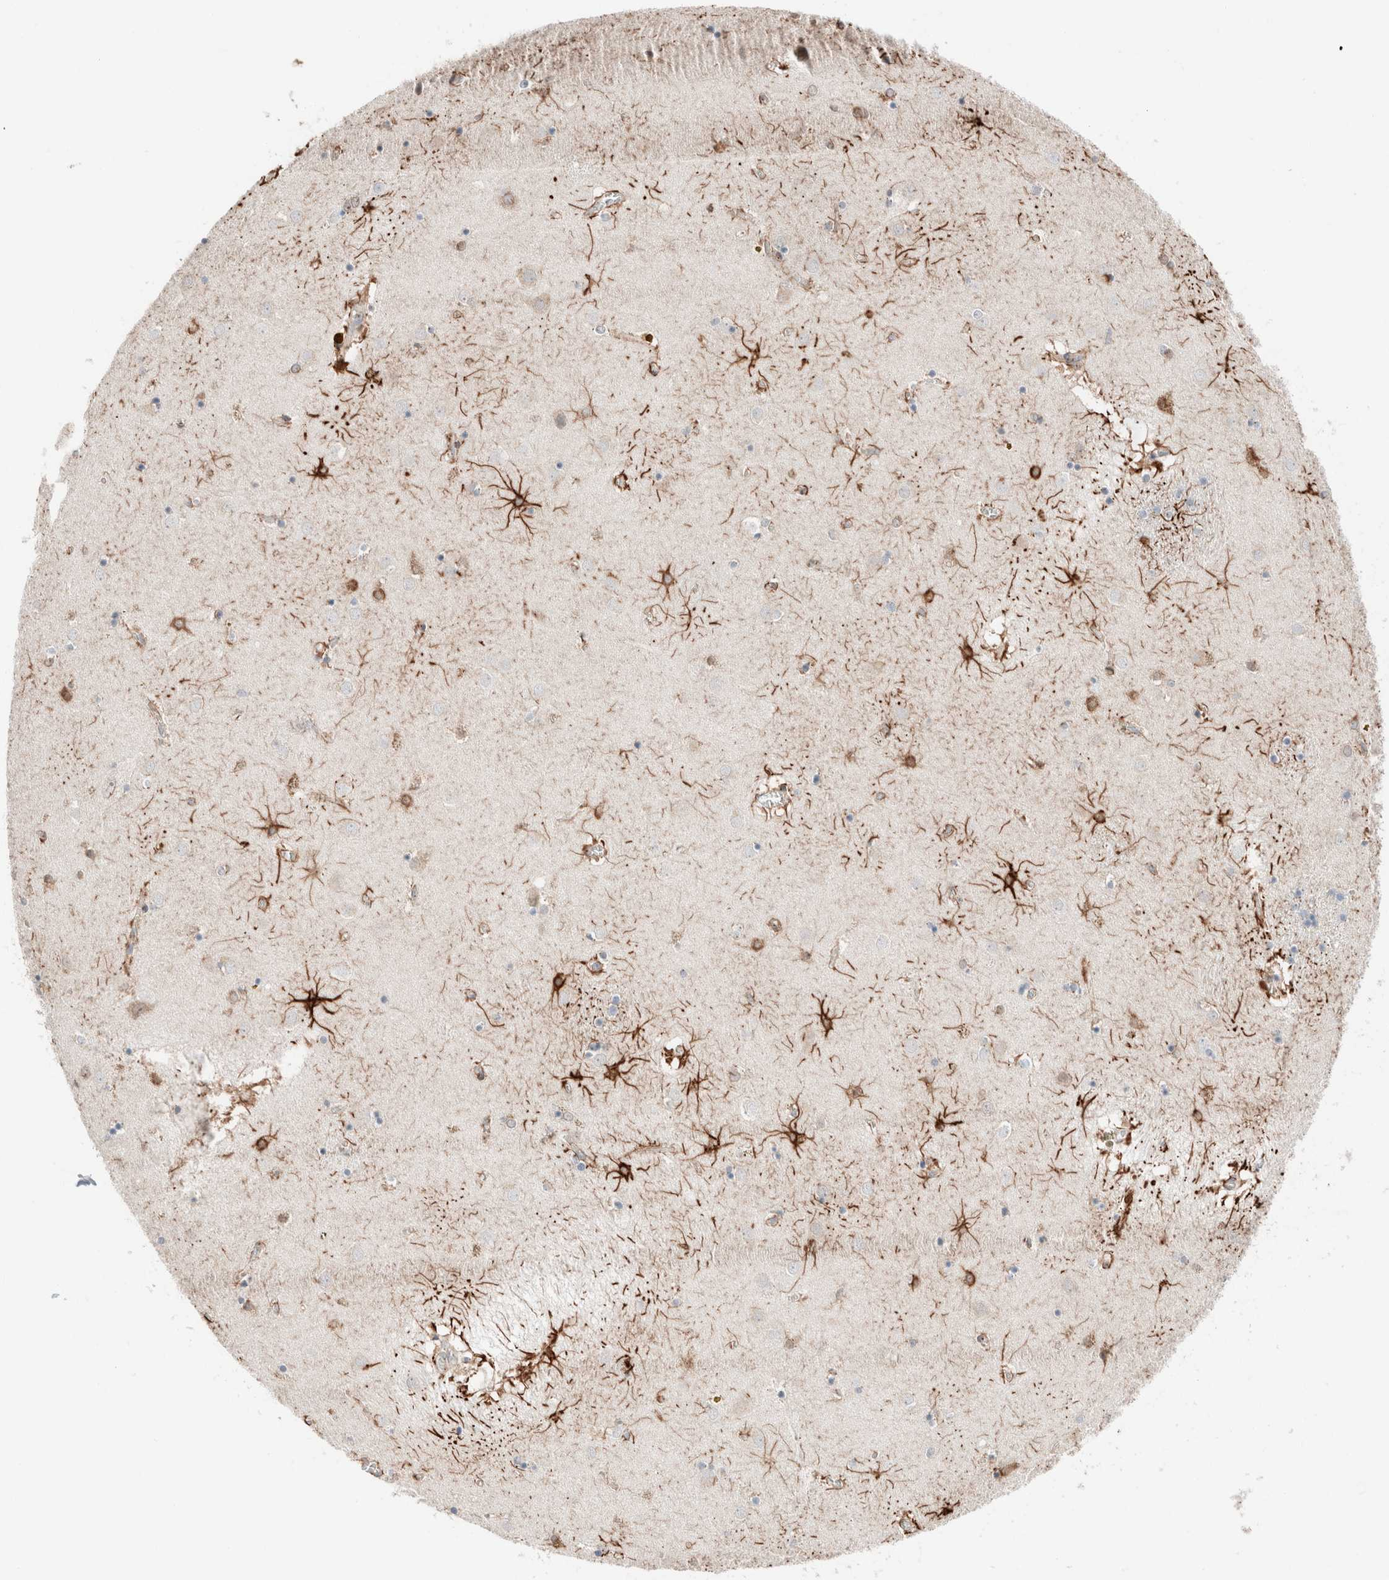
{"staining": {"intensity": "strong", "quantity": "<25%", "location": "cytoplasmic/membranous"}, "tissue": "caudate", "cell_type": "Glial cells", "image_type": "normal", "snomed": [{"axis": "morphology", "description": "Normal tissue, NOS"}, {"axis": "topography", "description": "Lateral ventricle wall"}], "caption": "Immunohistochemical staining of normal caudate exhibits <25% levels of strong cytoplasmic/membranous protein staining in approximately <25% of glial cells. (IHC, brightfield microscopy, high magnification).", "gene": "CASC3", "patient": {"sex": "male", "age": 70}}